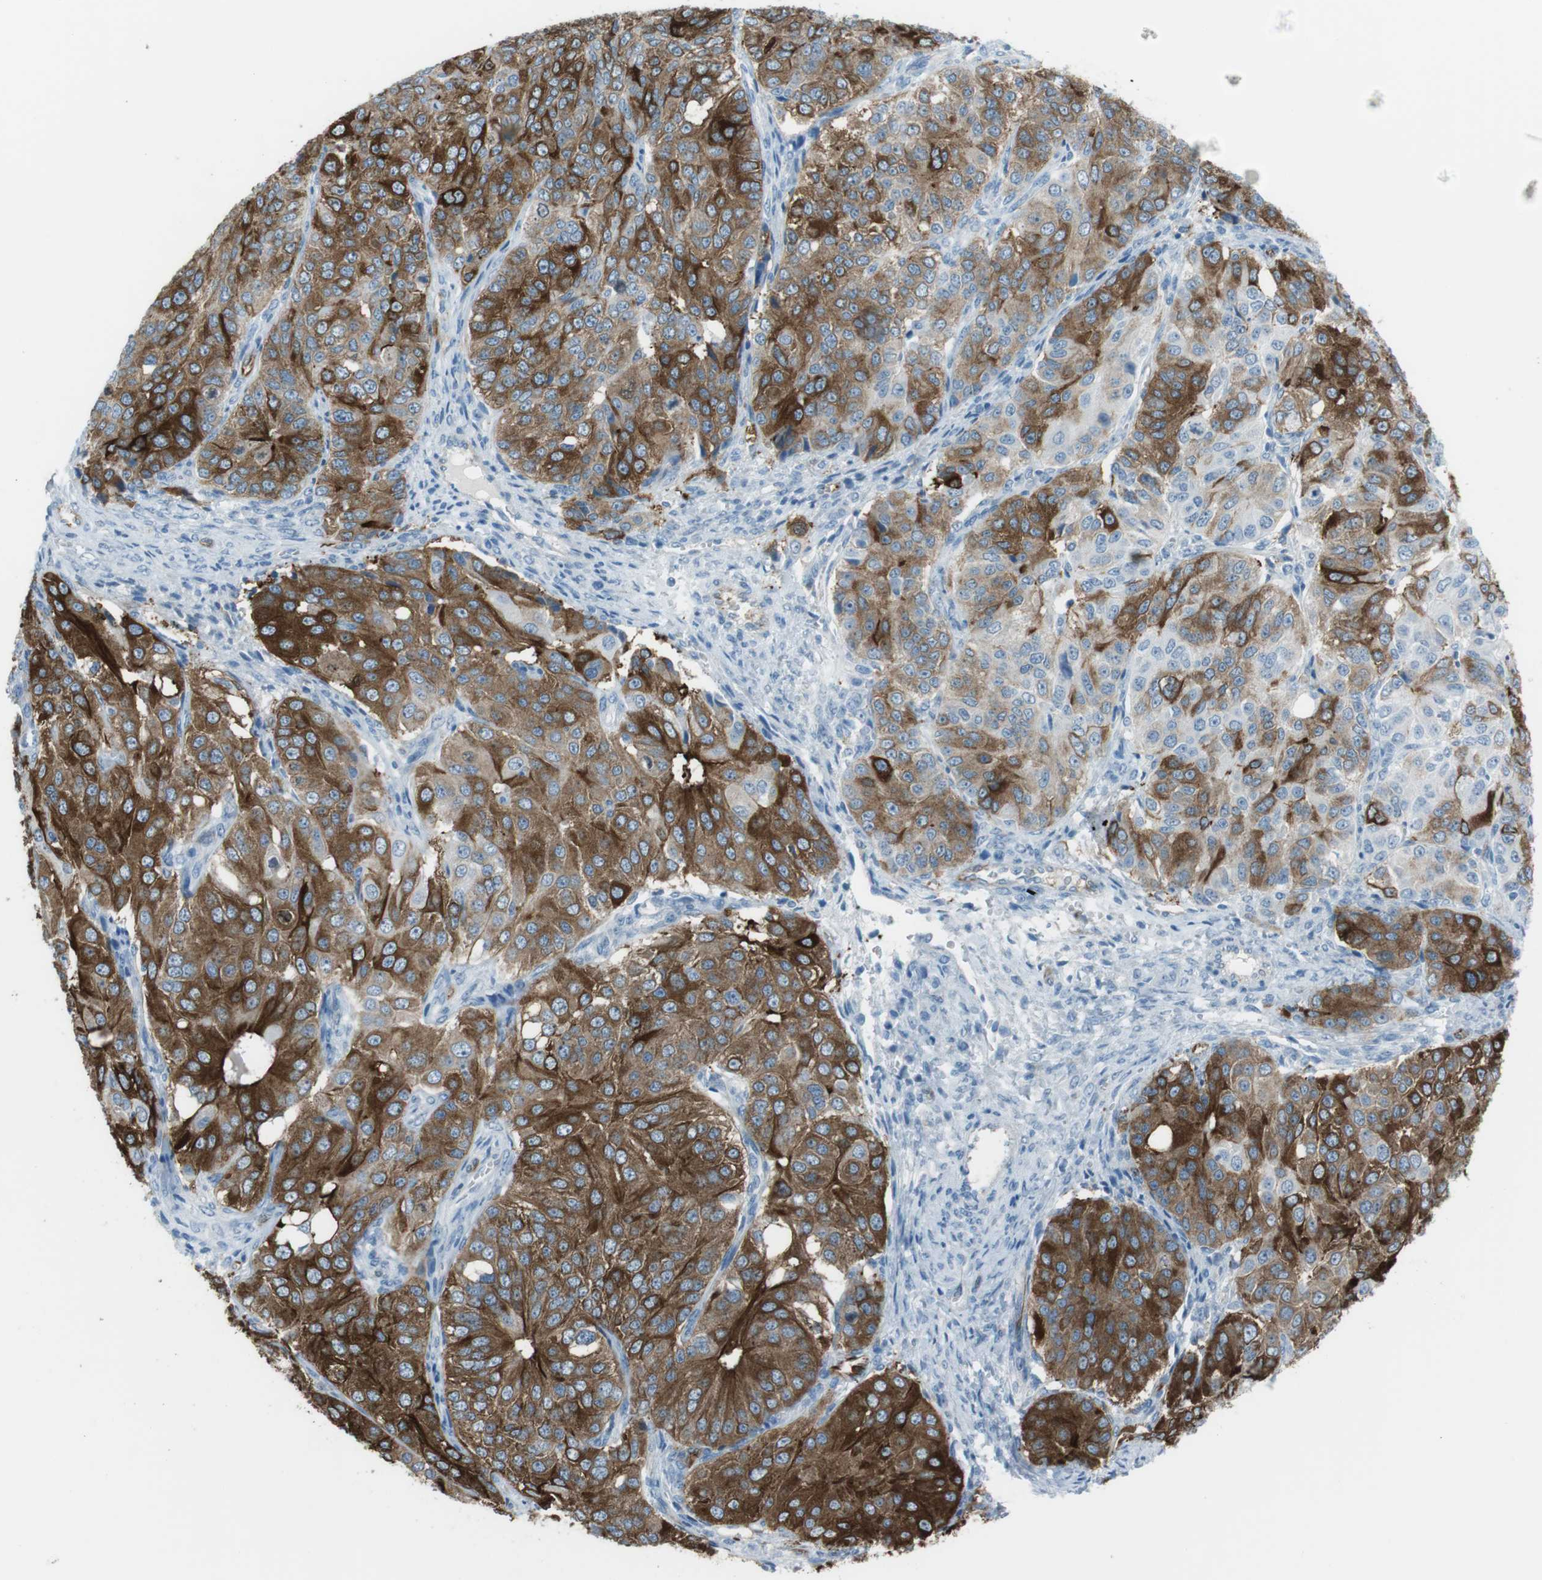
{"staining": {"intensity": "strong", "quantity": ">75%", "location": "cytoplasmic/membranous"}, "tissue": "ovarian cancer", "cell_type": "Tumor cells", "image_type": "cancer", "snomed": [{"axis": "morphology", "description": "Carcinoma, endometroid"}, {"axis": "topography", "description": "Ovary"}], "caption": "This micrograph exhibits IHC staining of human ovarian cancer, with high strong cytoplasmic/membranous expression in about >75% of tumor cells.", "gene": "TUBB2A", "patient": {"sex": "female", "age": 51}}